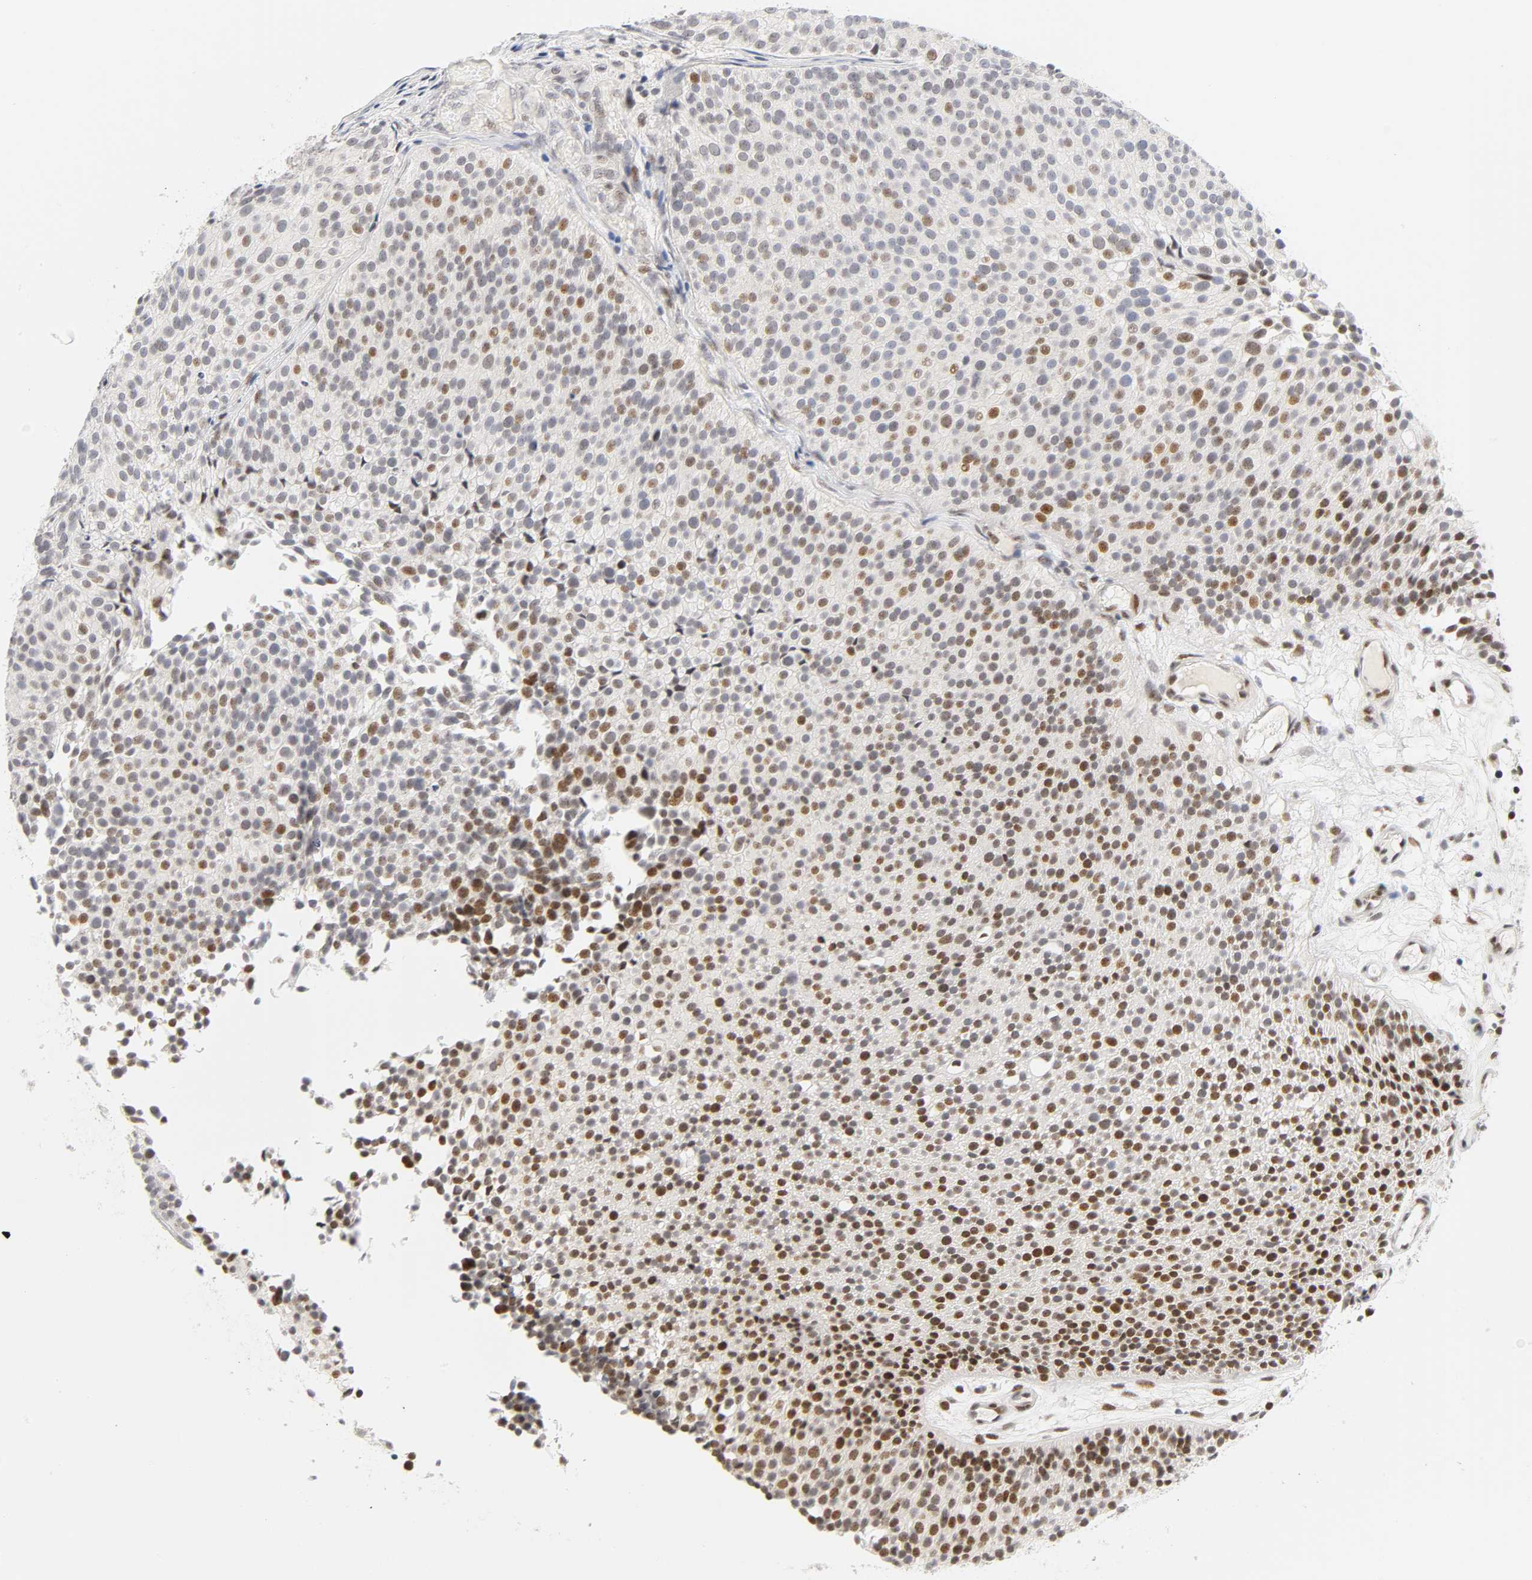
{"staining": {"intensity": "moderate", "quantity": "25%-75%", "location": "nuclear"}, "tissue": "urothelial cancer", "cell_type": "Tumor cells", "image_type": "cancer", "snomed": [{"axis": "morphology", "description": "Urothelial carcinoma, Low grade"}, {"axis": "topography", "description": "Urinary bladder"}], "caption": "About 25%-75% of tumor cells in urothelial cancer show moderate nuclear protein positivity as visualized by brown immunohistochemical staining.", "gene": "MNAT1", "patient": {"sex": "male", "age": 85}}